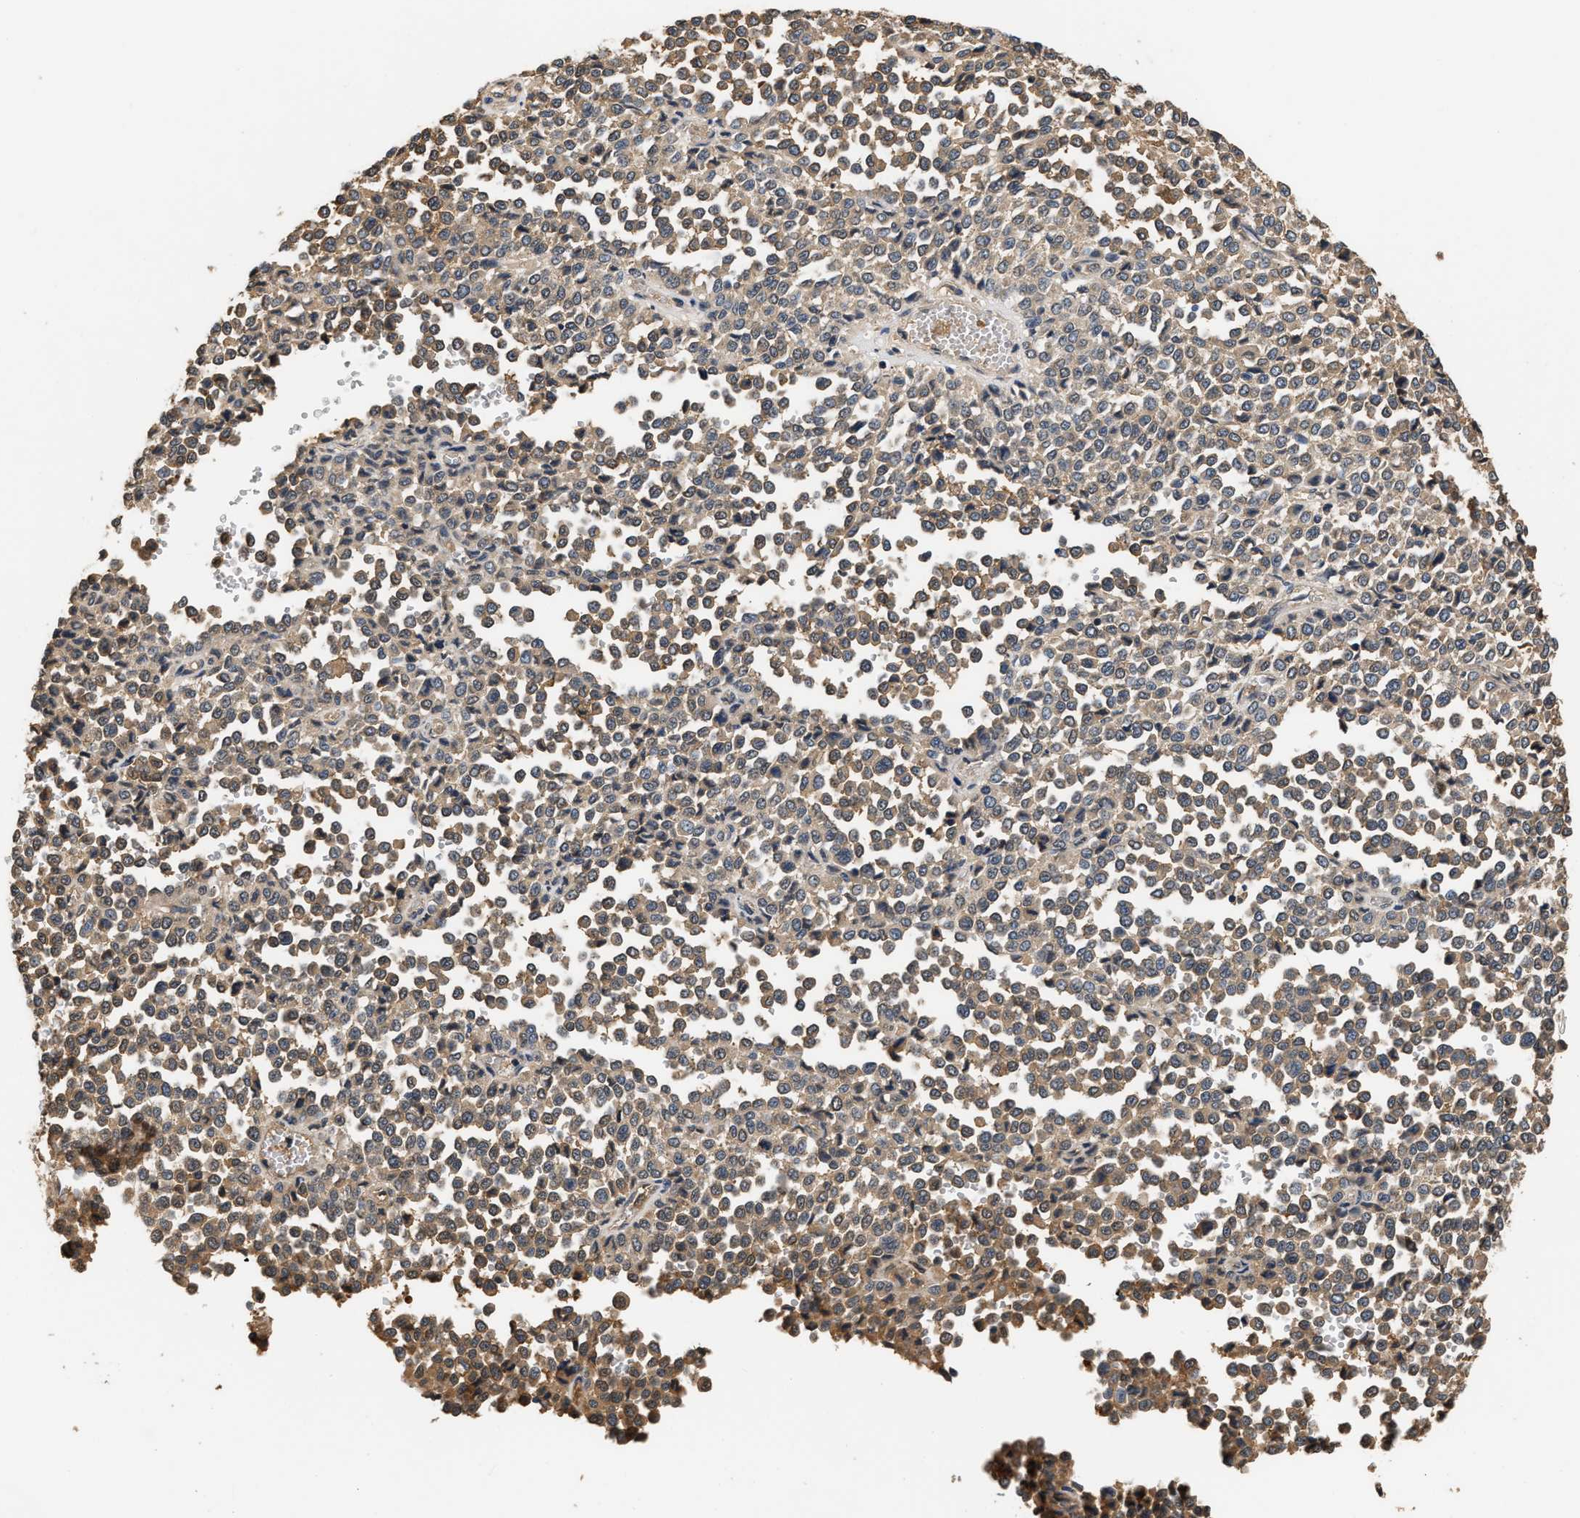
{"staining": {"intensity": "weak", "quantity": ">75%", "location": "cytoplasmic/membranous"}, "tissue": "melanoma", "cell_type": "Tumor cells", "image_type": "cancer", "snomed": [{"axis": "morphology", "description": "Malignant melanoma, Metastatic site"}, {"axis": "topography", "description": "Pancreas"}], "caption": "Immunohistochemical staining of human melanoma demonstrates low levels of weak cytoplasmic/membranous protein positivity in about >75% of tumor cells. The protein is shown in brown color, while the nuclei are stained blue.", "gene": "GPI", "patient": {"sex": "female", "age": 30}}